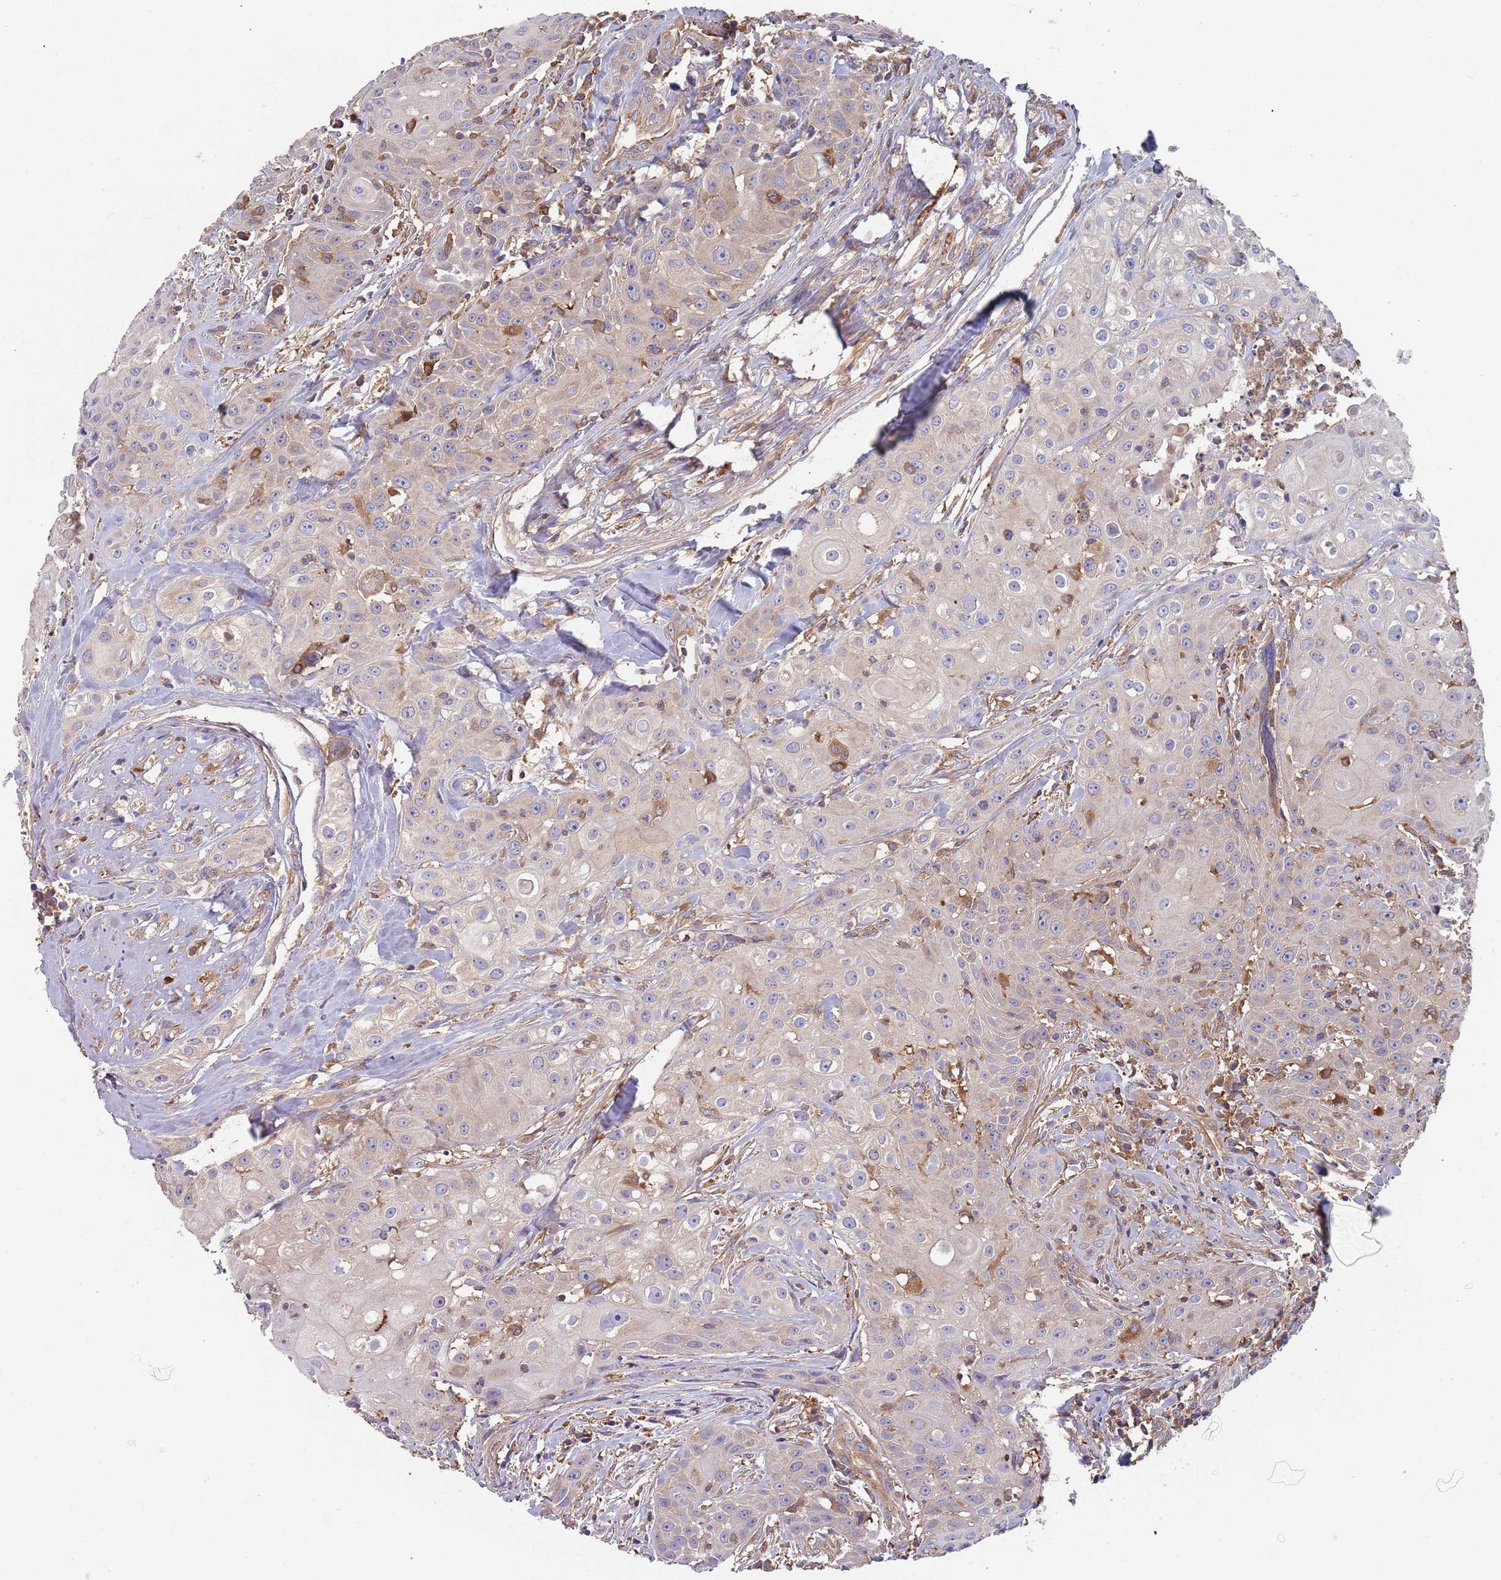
{"staining": {"intensity": "weak", "quantity": "<25%", "location": "cytoplasmic/membranous"}, "tissue": "head and neck cancer", "cell_type": "Tumor cells", "image_type": "cancer", "snomed": [{"axis": "morphology", "description": "Squamous cell carcinoma, NOS"}, {"axis": "topography", "description": "Oral tissue"}, {"axis": "topography", "description": "Head-Neck"}], "caption": "An immunohistochemistry (IHC) image of head and neck cancer is shown. There is no staining in tumor cells of head and neck cancer. The staining was performed using DAB (3,3'-diaminobenzidine) to visualize the protein expression in brown, while the nuclei were stained in blue with hematoxylin (Magnification: 20x).", "gene": "GDI2", "patient": {"sex": "female", "age": 82}}